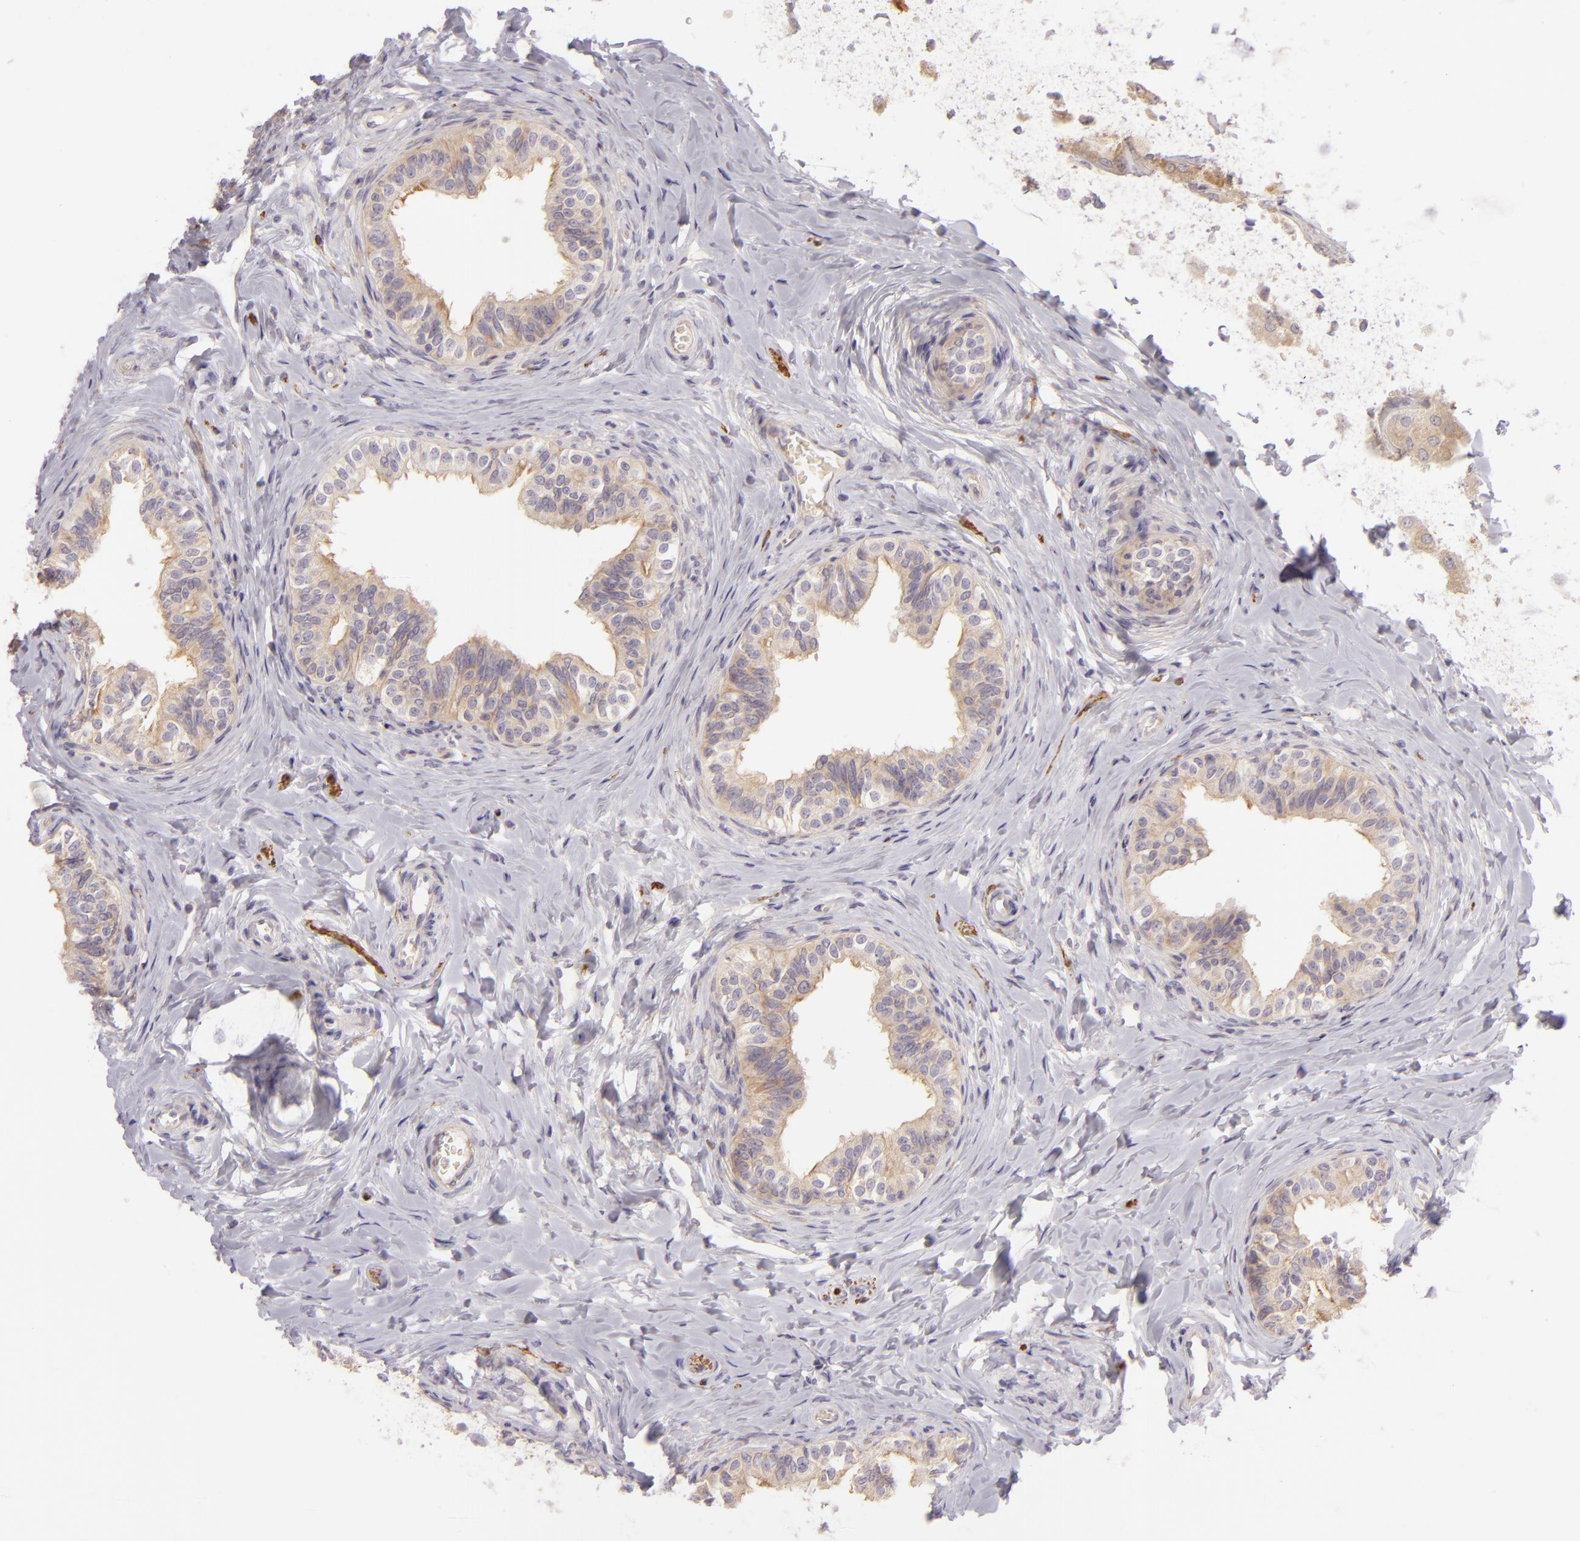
{"staining": {"intensity": "weak", "quantity": "25%-75%", "location": "cytoplasmic/membranous"}, "tissue": "epididymis", "cell_type": "Glandular cells", "image_type": "normal", "snomed": [{"axis": "morphology", "description": "Normal tissue, NOS"}, {"axis": "topography", "description": "Soft tissue"}, {"axis": "topography", "description": "Epididymis"}], "caption": "Immunohistochemical staining of benign human epididymis exhibits 25%-75% levels of weak cytoplasmic/membranous protein staining in approximately 25%-75% of glandular cells. Using DAB (3,3'-diaminobenzidine) (brown) and hematoxylin (blue) stains, captured at high magnification using brightfield microscopy.", "gene": "ZC3H7B", "patient": {"sex": "male", "age": 26}}